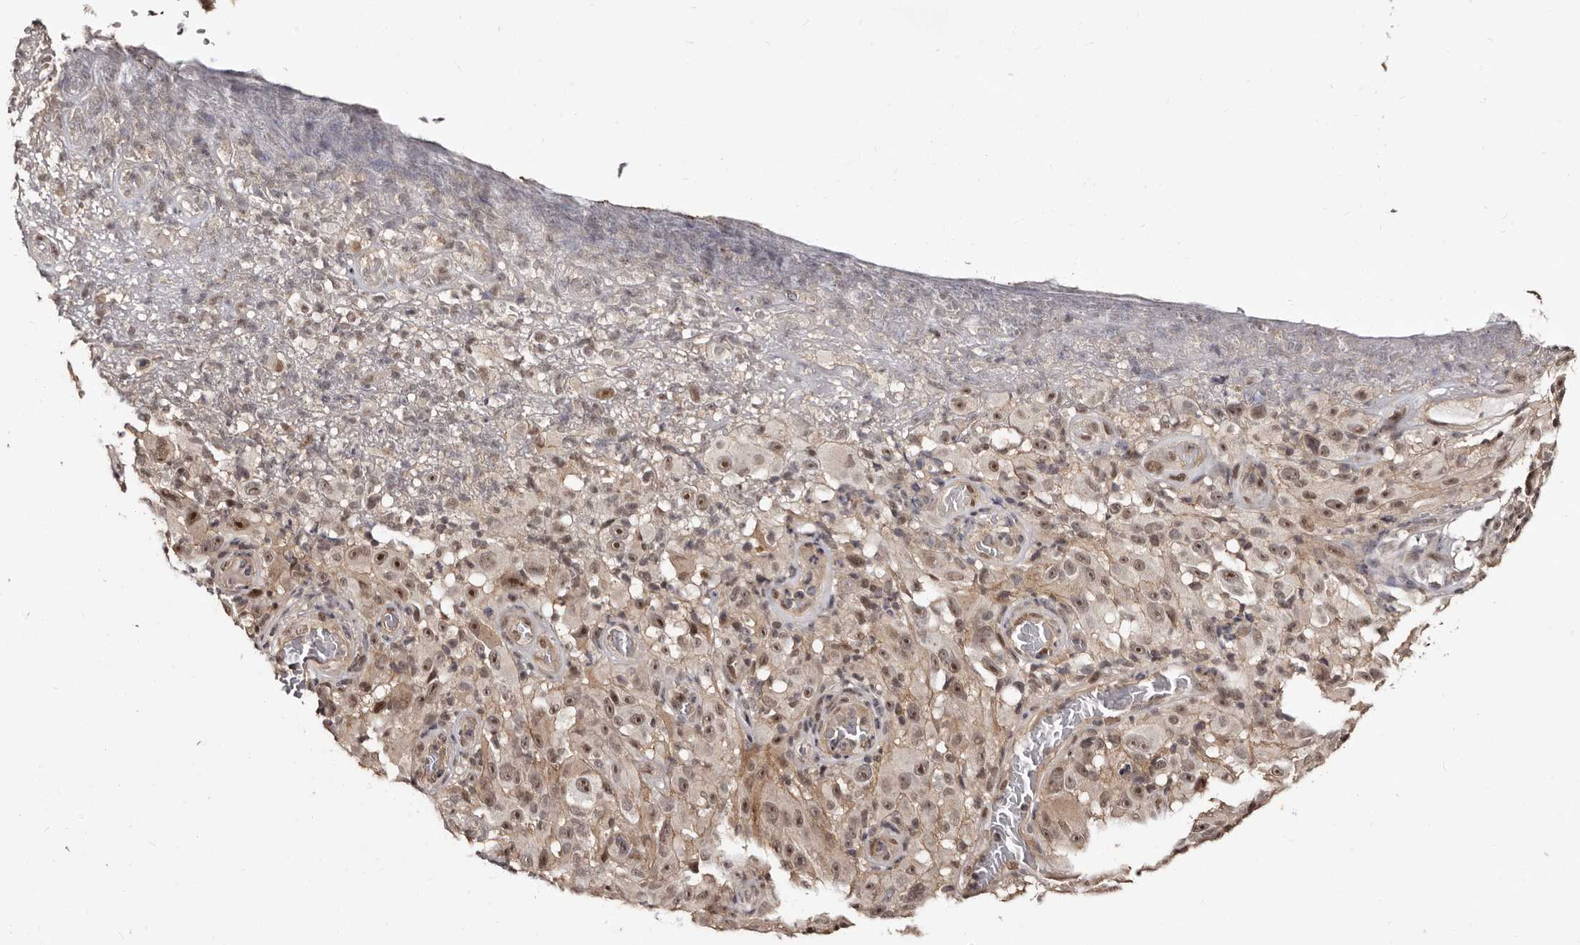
{"staining": {"intensity": "moderate", "quantity": ">75%", "location": "nuclear"}, "tissue": "melanoma", "cell_type": "Tumor cells", "image_type": "cancer", "snomed": [{"axis": "morphology", "description": "Malignant melanoma, NOS"}, {"axis": "topography", "description": "Skin"}], "caption": "Tumor cells show medium levels of moderate nuclear expression in about >75% of cells in melanoma. (Stains: DAB in brown, nuclei in blue, Microscopy: brightfield microscopy at high magnification).", "gene": "TBC1D22B", "patient": {"sex": "female", "age": 82}}